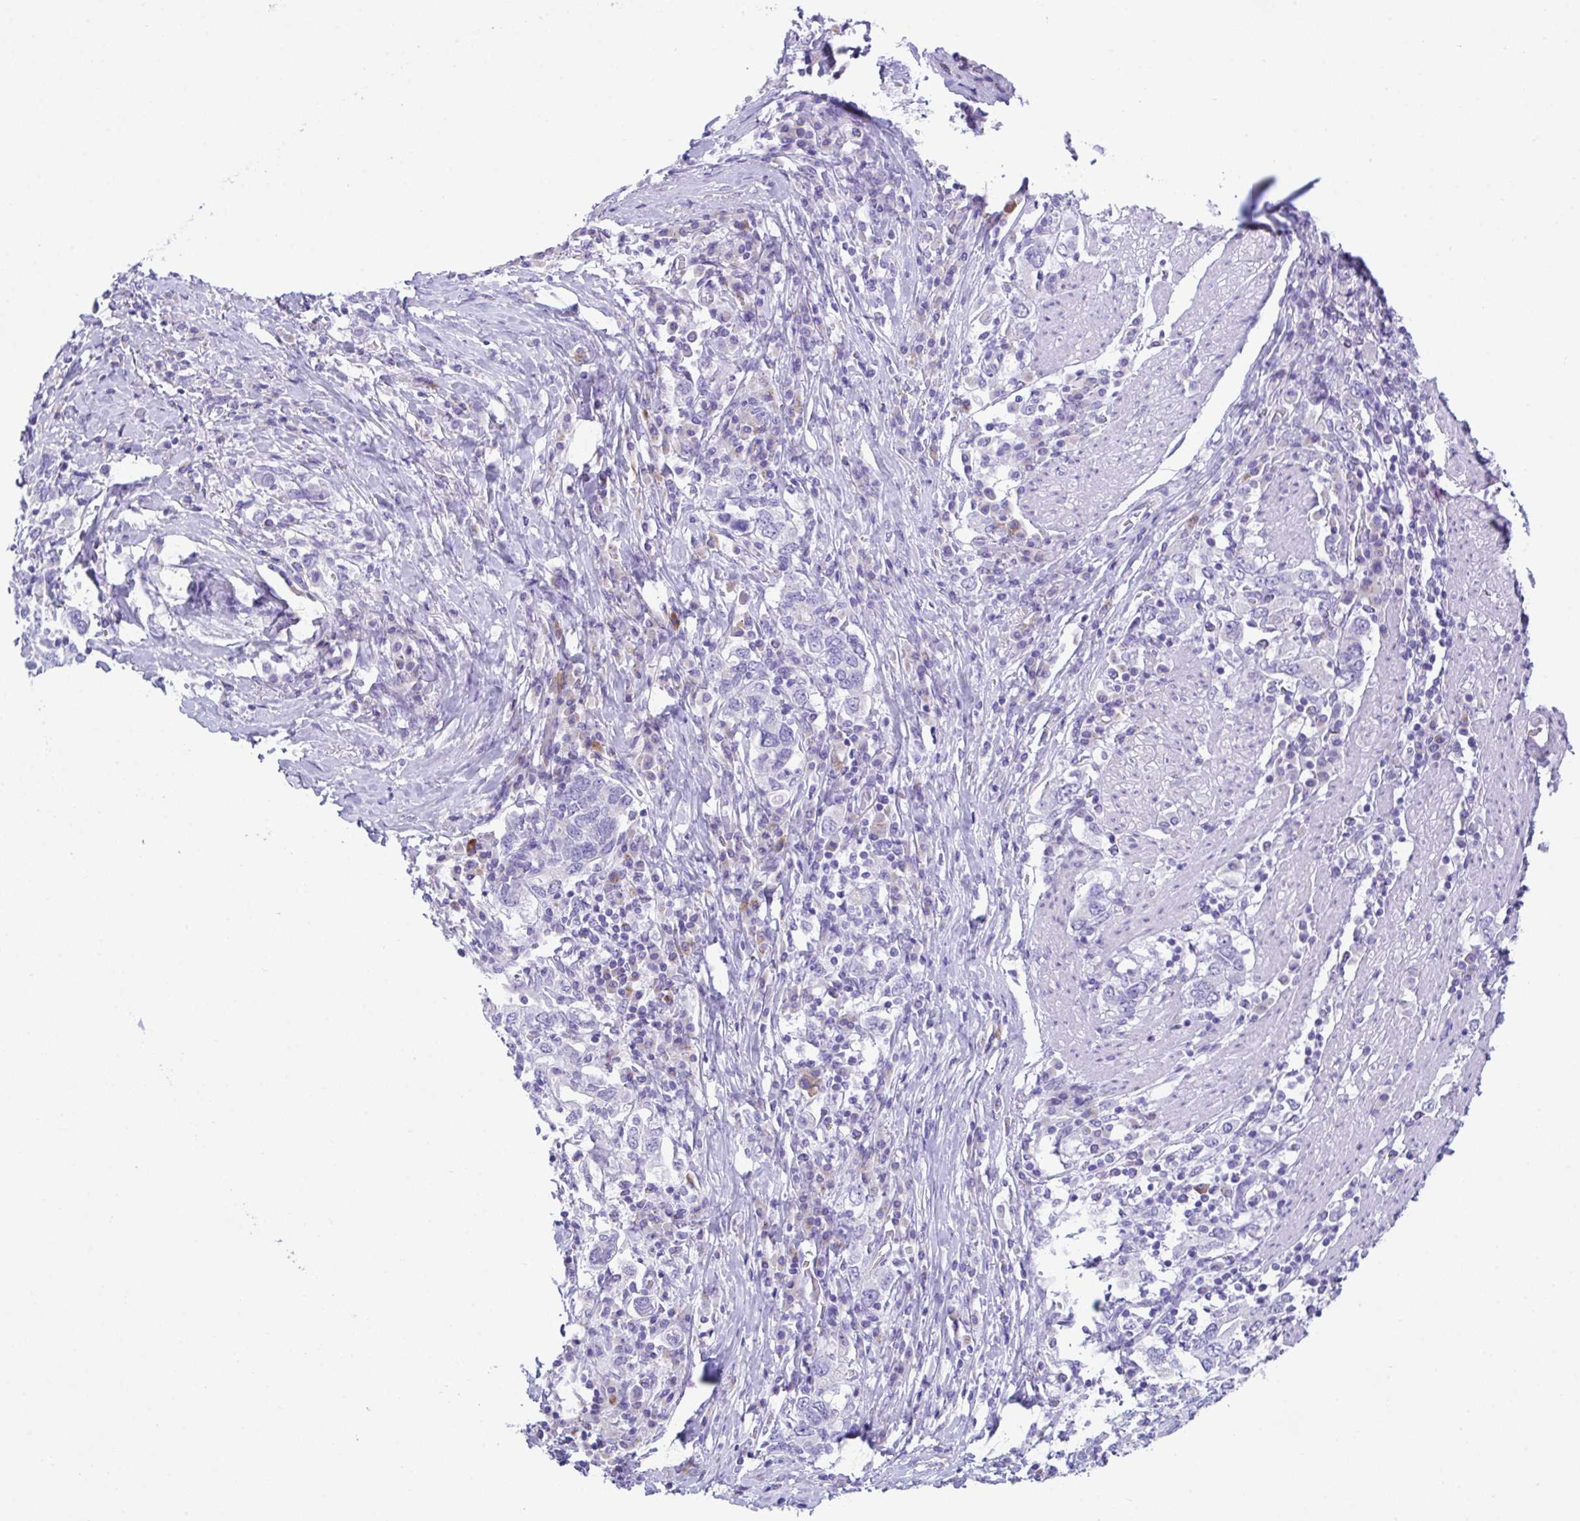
{"staining": {"intensity": "negative", "quantity": "none", "location": "none"}, "tissue": "stomach cancer", "cell_type": "Tumor cells", "image_type": "cancer", "snomed": [{"axis": "morphology", "description": "Adenocarcinoma, NOS"}, {"axis": "topography", "description": "Stomach, upper"}, {"axis": "topography", "description": "Stomach"}], "caption": "Immunohistochemistry (IHC) of human stomach cancer shows no positivity in tumor cells.", "gene": "TMEM106B", "patient": {"sex": "male", "age": 62}}